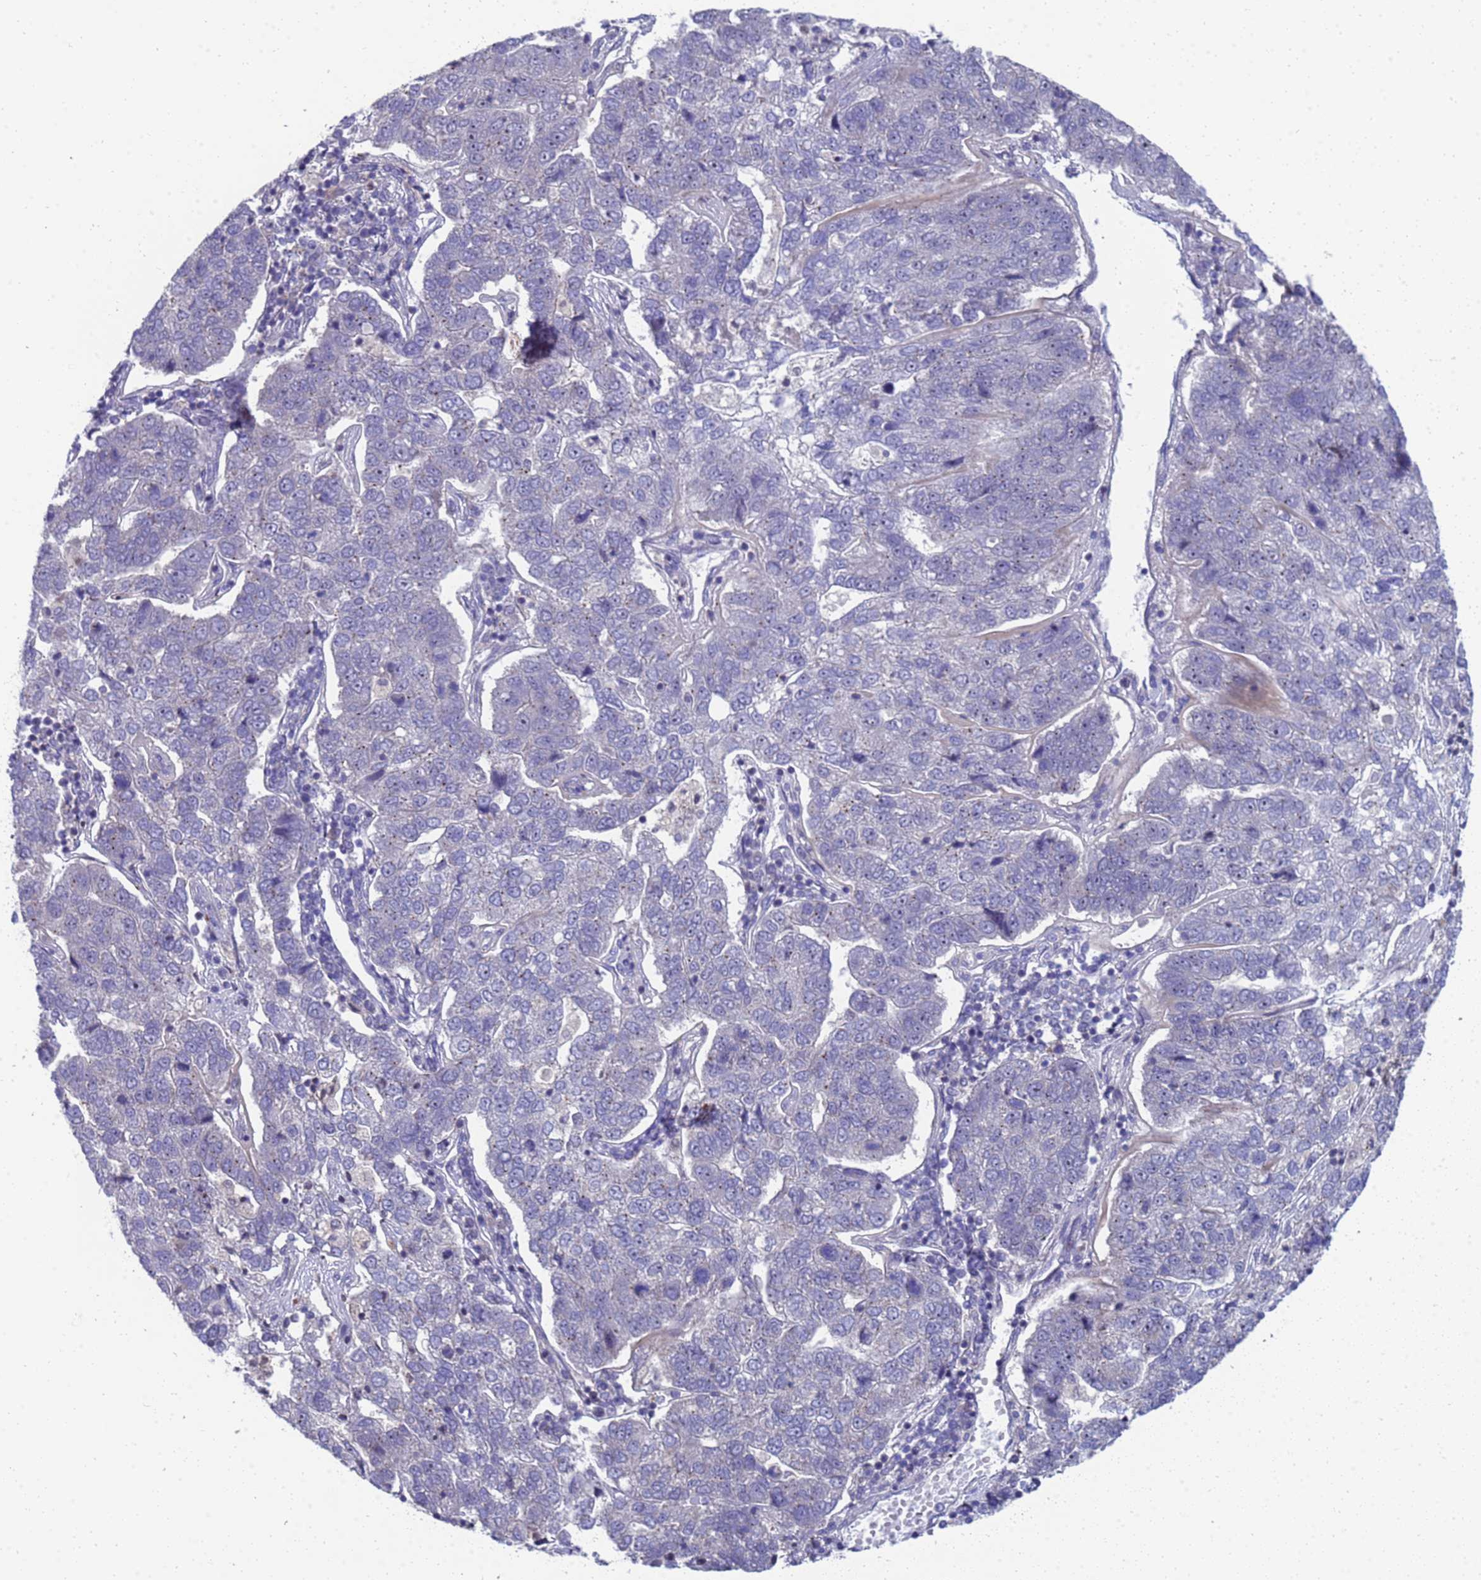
{"staining": {"intensity": "negative", "quantity": "none", "location": "none"}, "tissue": "pancreatic cancer", "cell_type": "Tumor cells", "image_type": "cancer", "snomed": [{"axis": "morphology", "description": "Adenocarcinoma, NOS"}, {"axis": "topography", "description": "Pancreas"}], "caption": "The histopathology image displays no staining of tumor cells in pancreatic cancer.", "gene": "ENOSF1", "patient": {"sex": "female", "age": 61}}